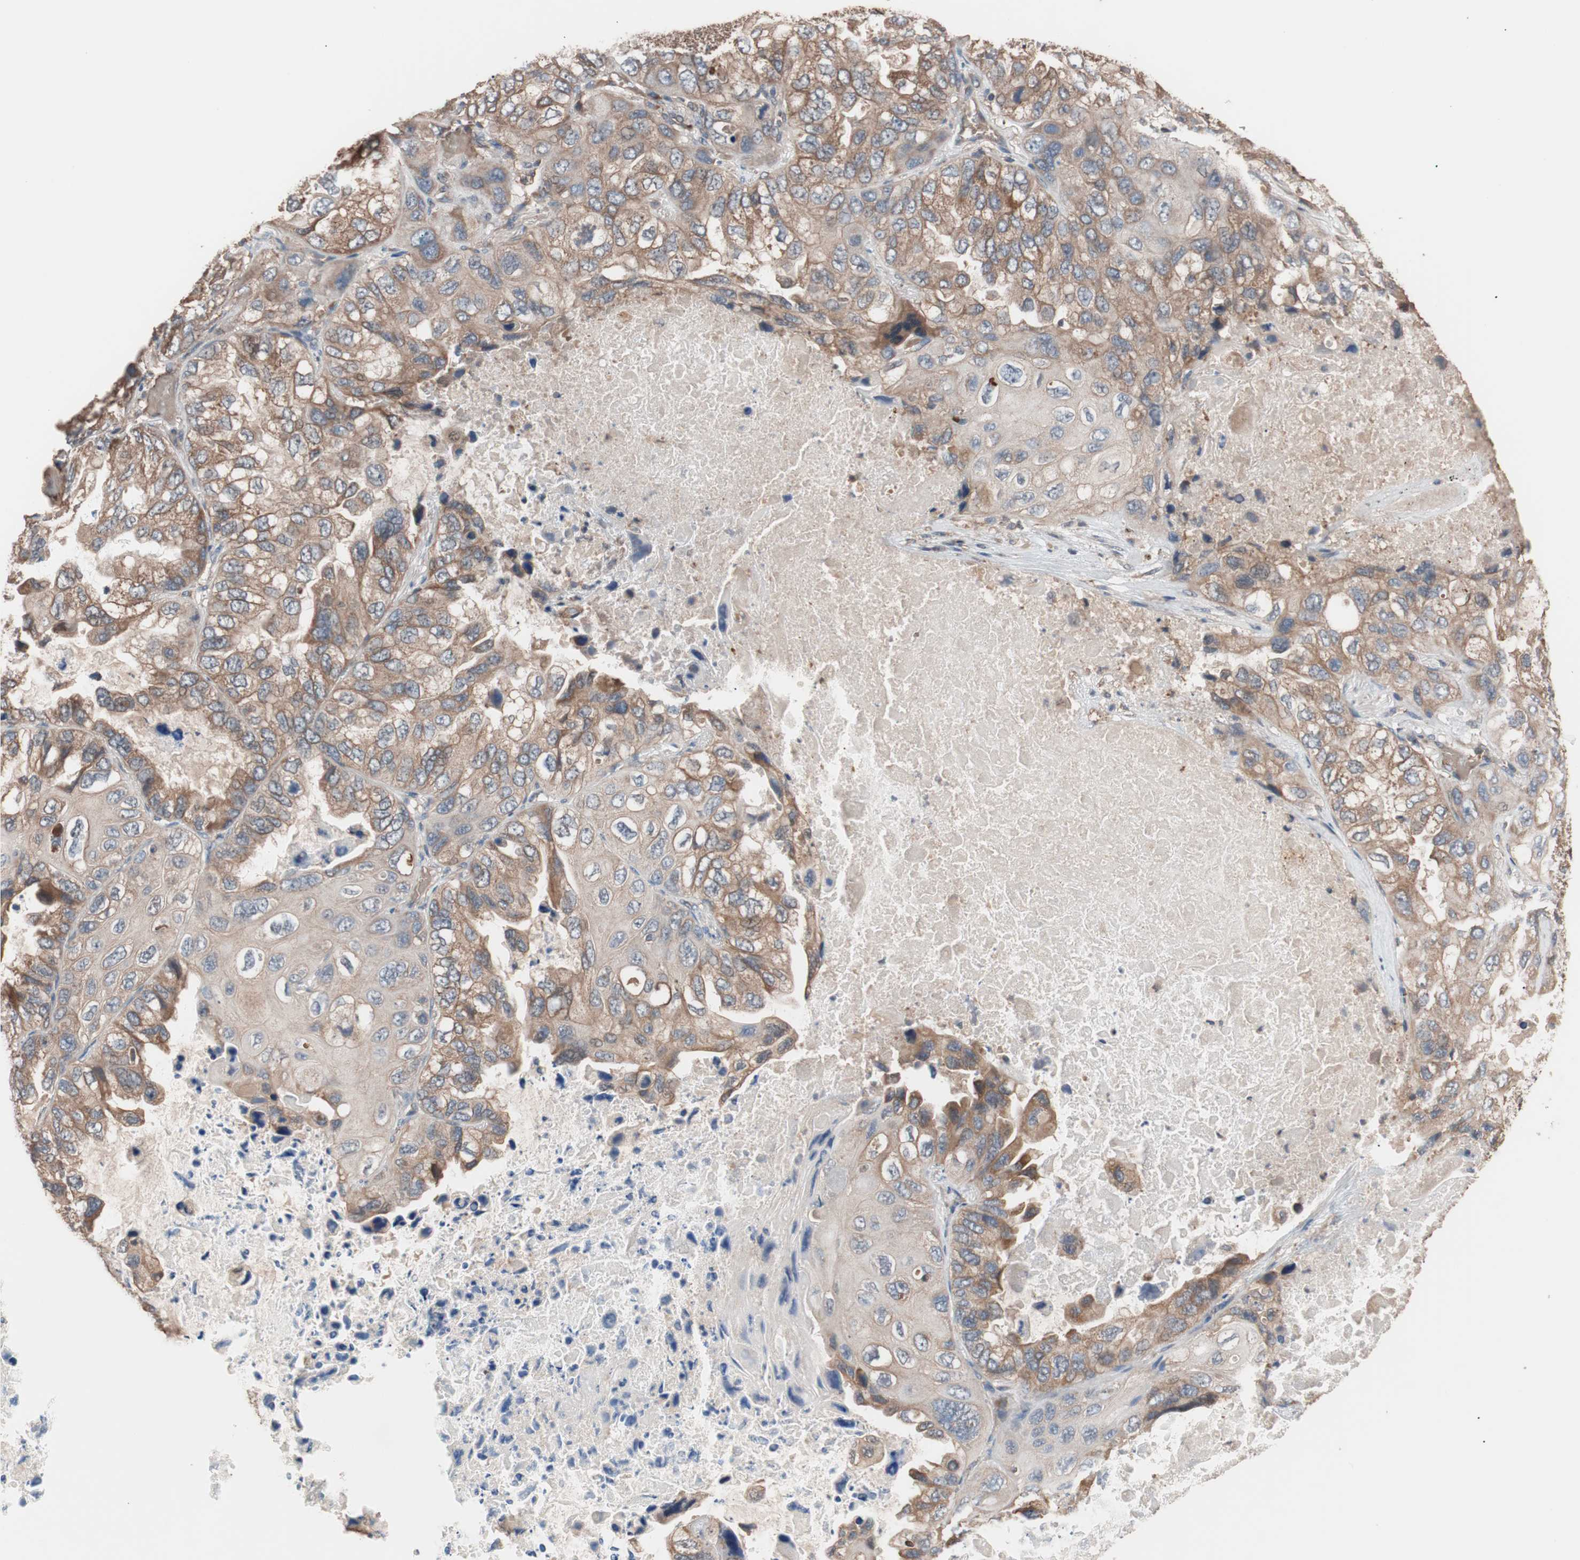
{"staining": {"intensity": "moderate", "quantity": ">75%", "location": "cytoplasmic/membranous"}, "tissue": "lung cancer", "cell_type": "Tumor cells", "image_type": "cancer", "snomed": [{"axis": "morphology", "description": "Squamous cell carcinoma, NOS"}, {"axis": "topography", "description": "Lung"}], "caption": "Lung squamous cell carcinoma tissue shows moderate cytoplasmic/membranous staining in approximately >75% of tumor cells, visualized by immunohistochemistry.", "gene": "GLYCTK", "patient": {"sex": "female", "age": 73}}